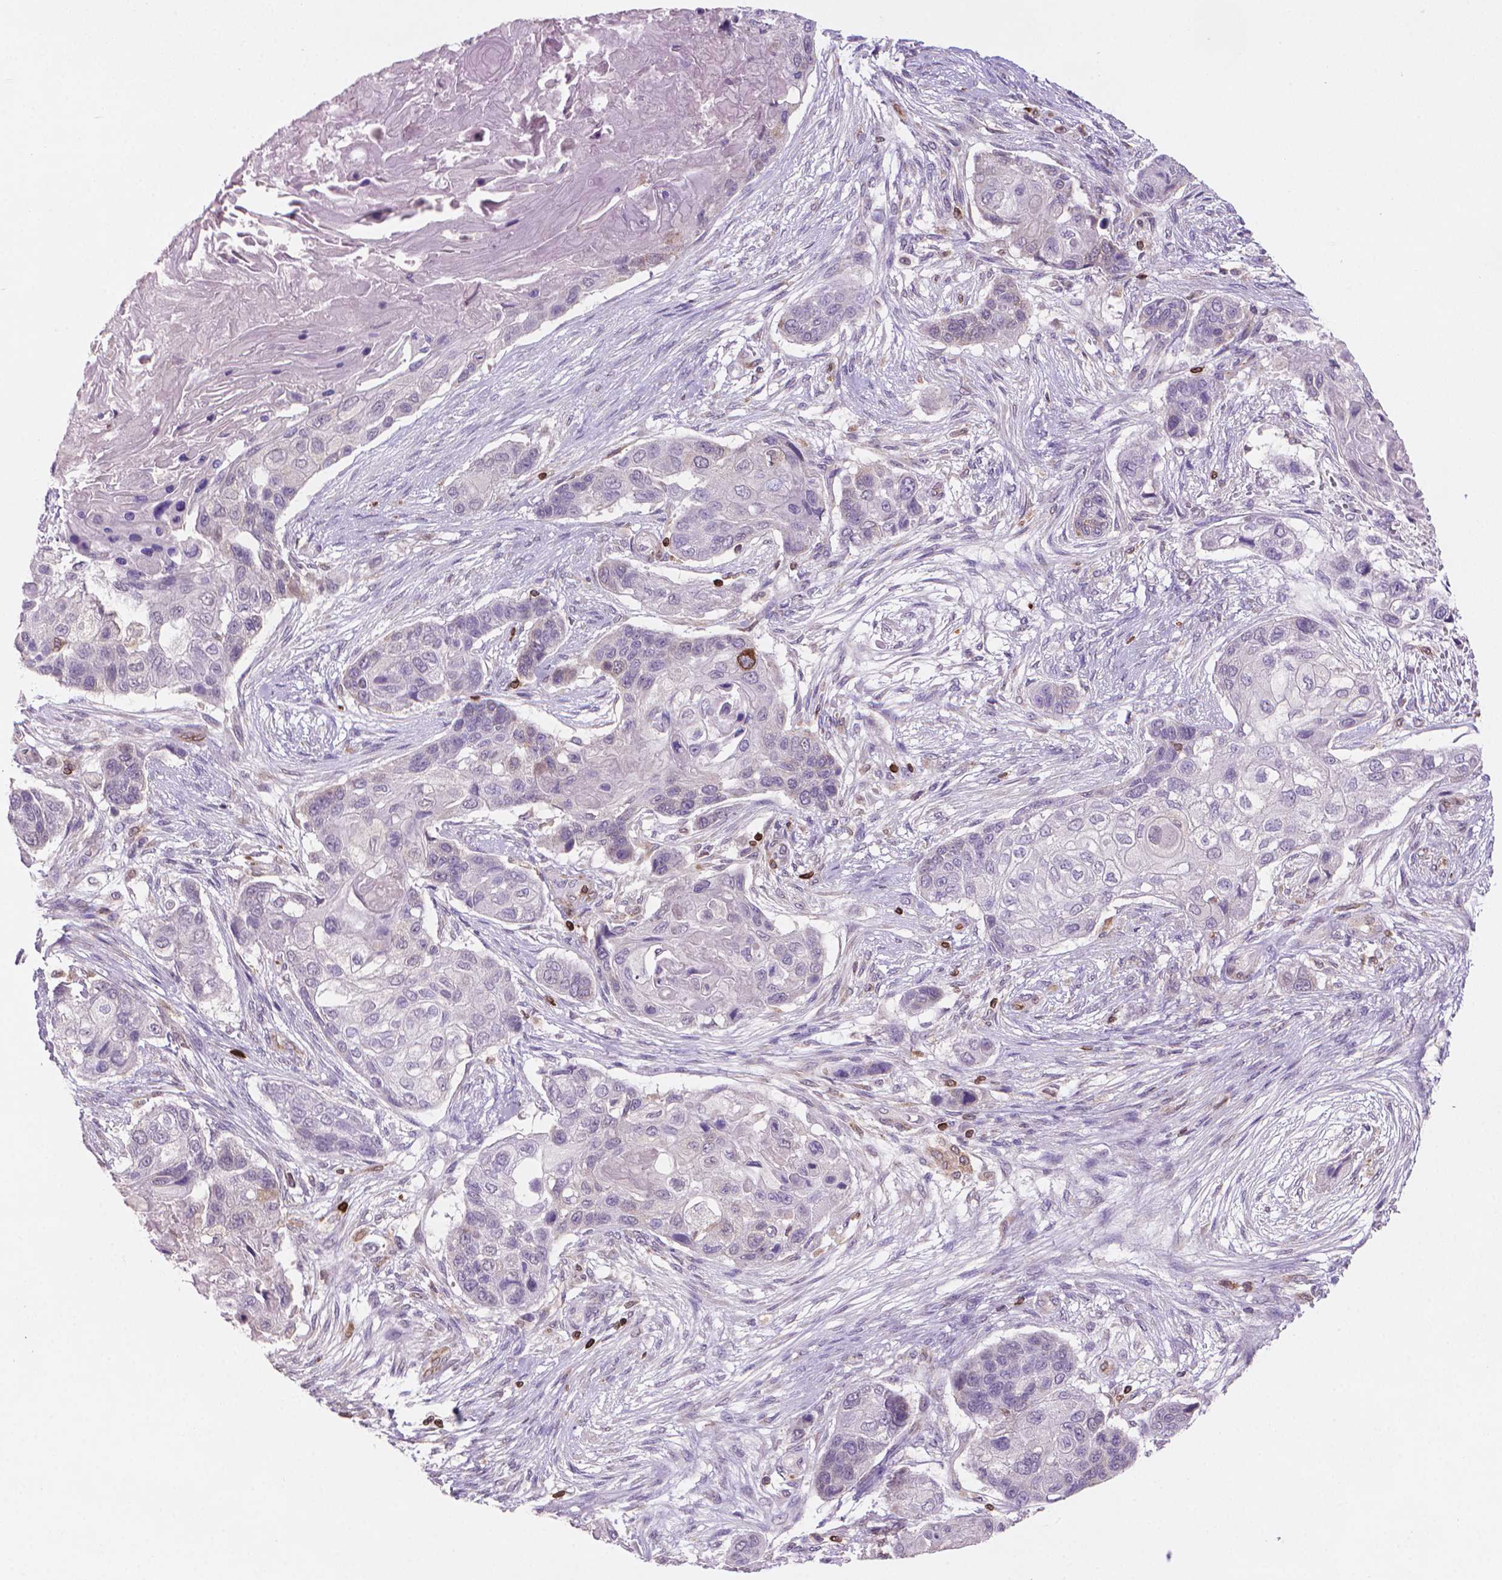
{"staining": {"intensity": "negative", "quantity": "none", "location": "none"}, "tissue": "lung cancer", "cell_type": "Tumor cells", "image_type": "cancer", "snomed": [{"axis": "morphology", "description": "Squamous cell carcinoma, NOS"}, {"axis": "topography", "description": "Lung"}], "caption": "Immunohistochemistry (IHC) image of lung cancer (squamous cell carcinoma) stained for a protein (brown), which reveals no staining in tumor cells.", "gene": "BCL2", "patient": {"sex": "male", "age": 69}}